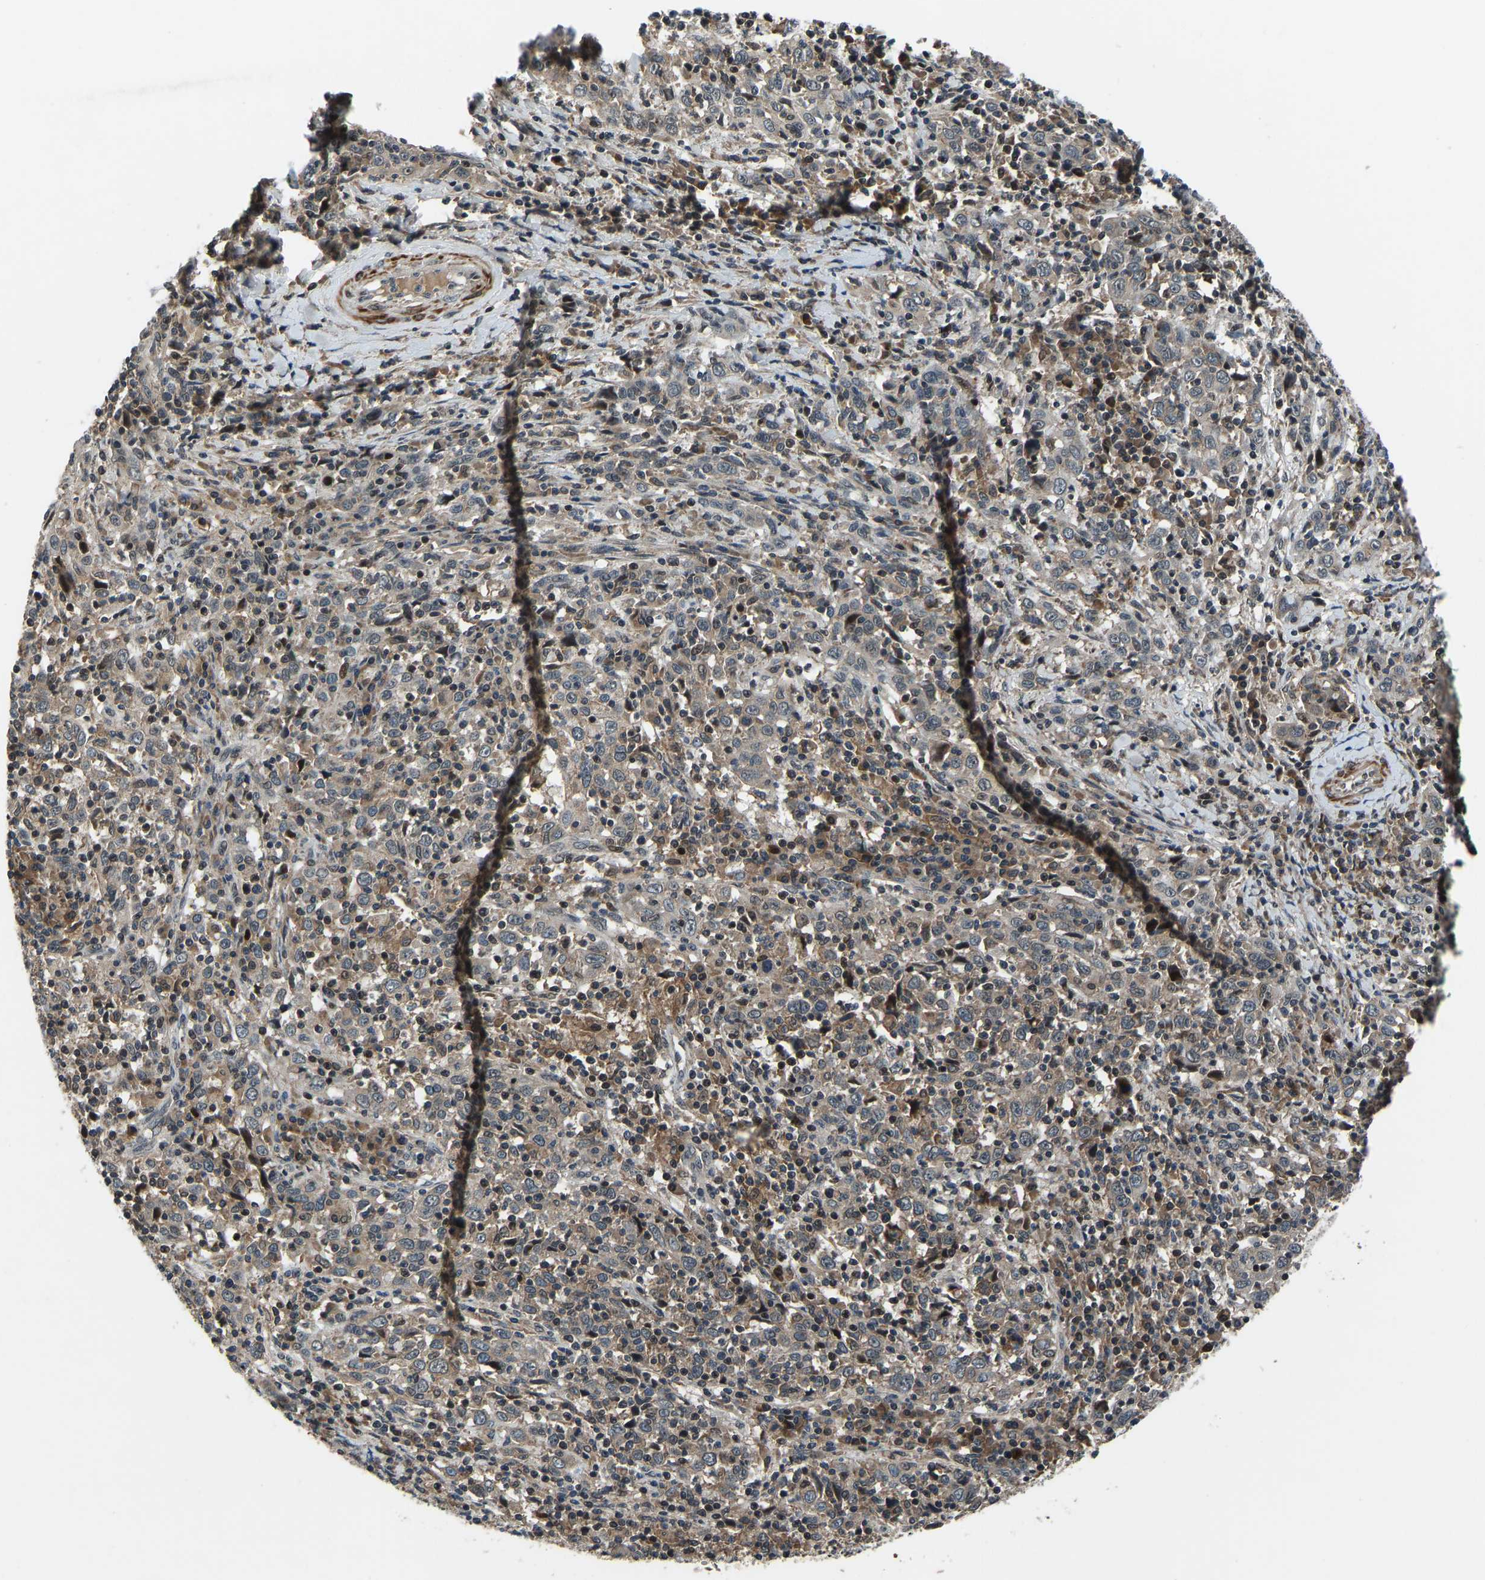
{"staining": {"intensity": "moderate", "quantity": ">75%", "location": "cytoplasmic/membranous"}, "tissue": "cervical cancer", "cell_type": "Tumor cells", "image_type": "cancer", "snomed": [{"axis": "morphology", "description": "Squamous cell carcinoma, NOS"}, {"axis": "topography", "description": "Cervix"}], "caption": "The histopathology image reveals a brown stain indicating the presence of a protein in the cytoplasmic/membranous of tumor cells in squamous cell carcinoma (cervical).", "gene": "RLIM", "patient": {"sex": "female", "age": 46}}